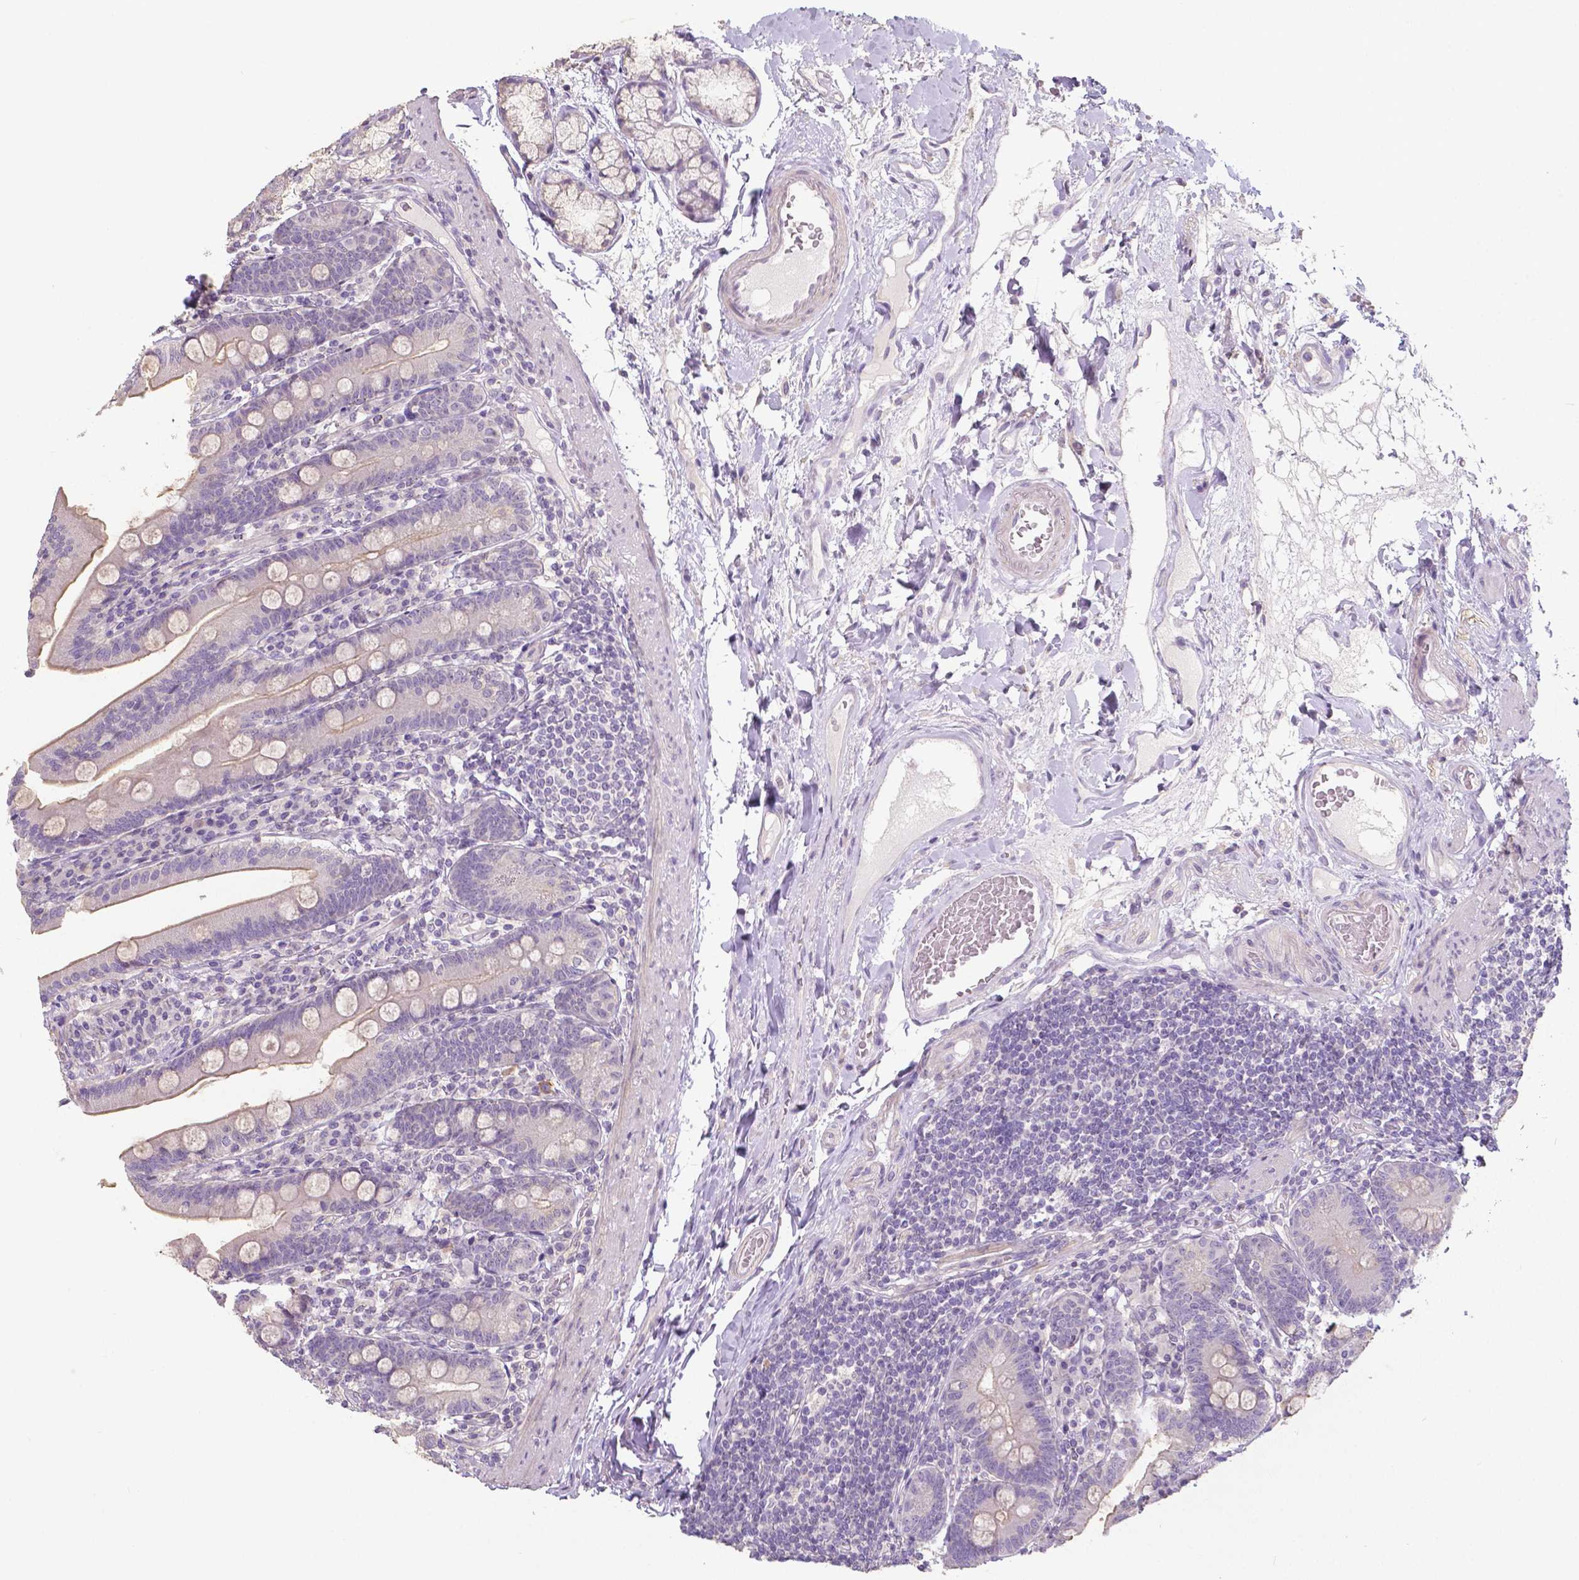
{"staining": {"intensity": "weak", "quantity": "25%-75%", "location": "cytoplasmic/membranous"}, "tissue": "duodenum", "cell_type": "Glandular cells", "image_type": "normal", "snomed": [{"axis": "morphology", "description": "Normal tissue, NOS"}, {"axis": "topography", "description": "Duodenum"}], "caption": "Glandular cells reveal low levels of weak cytoplasmic/membranous staining in about 25%-75% of cells in benign human duodenum. The staining was performed using DAB (3,3'-diaminobenzidine) to visualize the protein expression in brown, while the nuclei were stained in blue with hematoxylin (Magnification: 20x).", "gene": "CRMP1", "patient": {"sex": "female", "age": 67}}